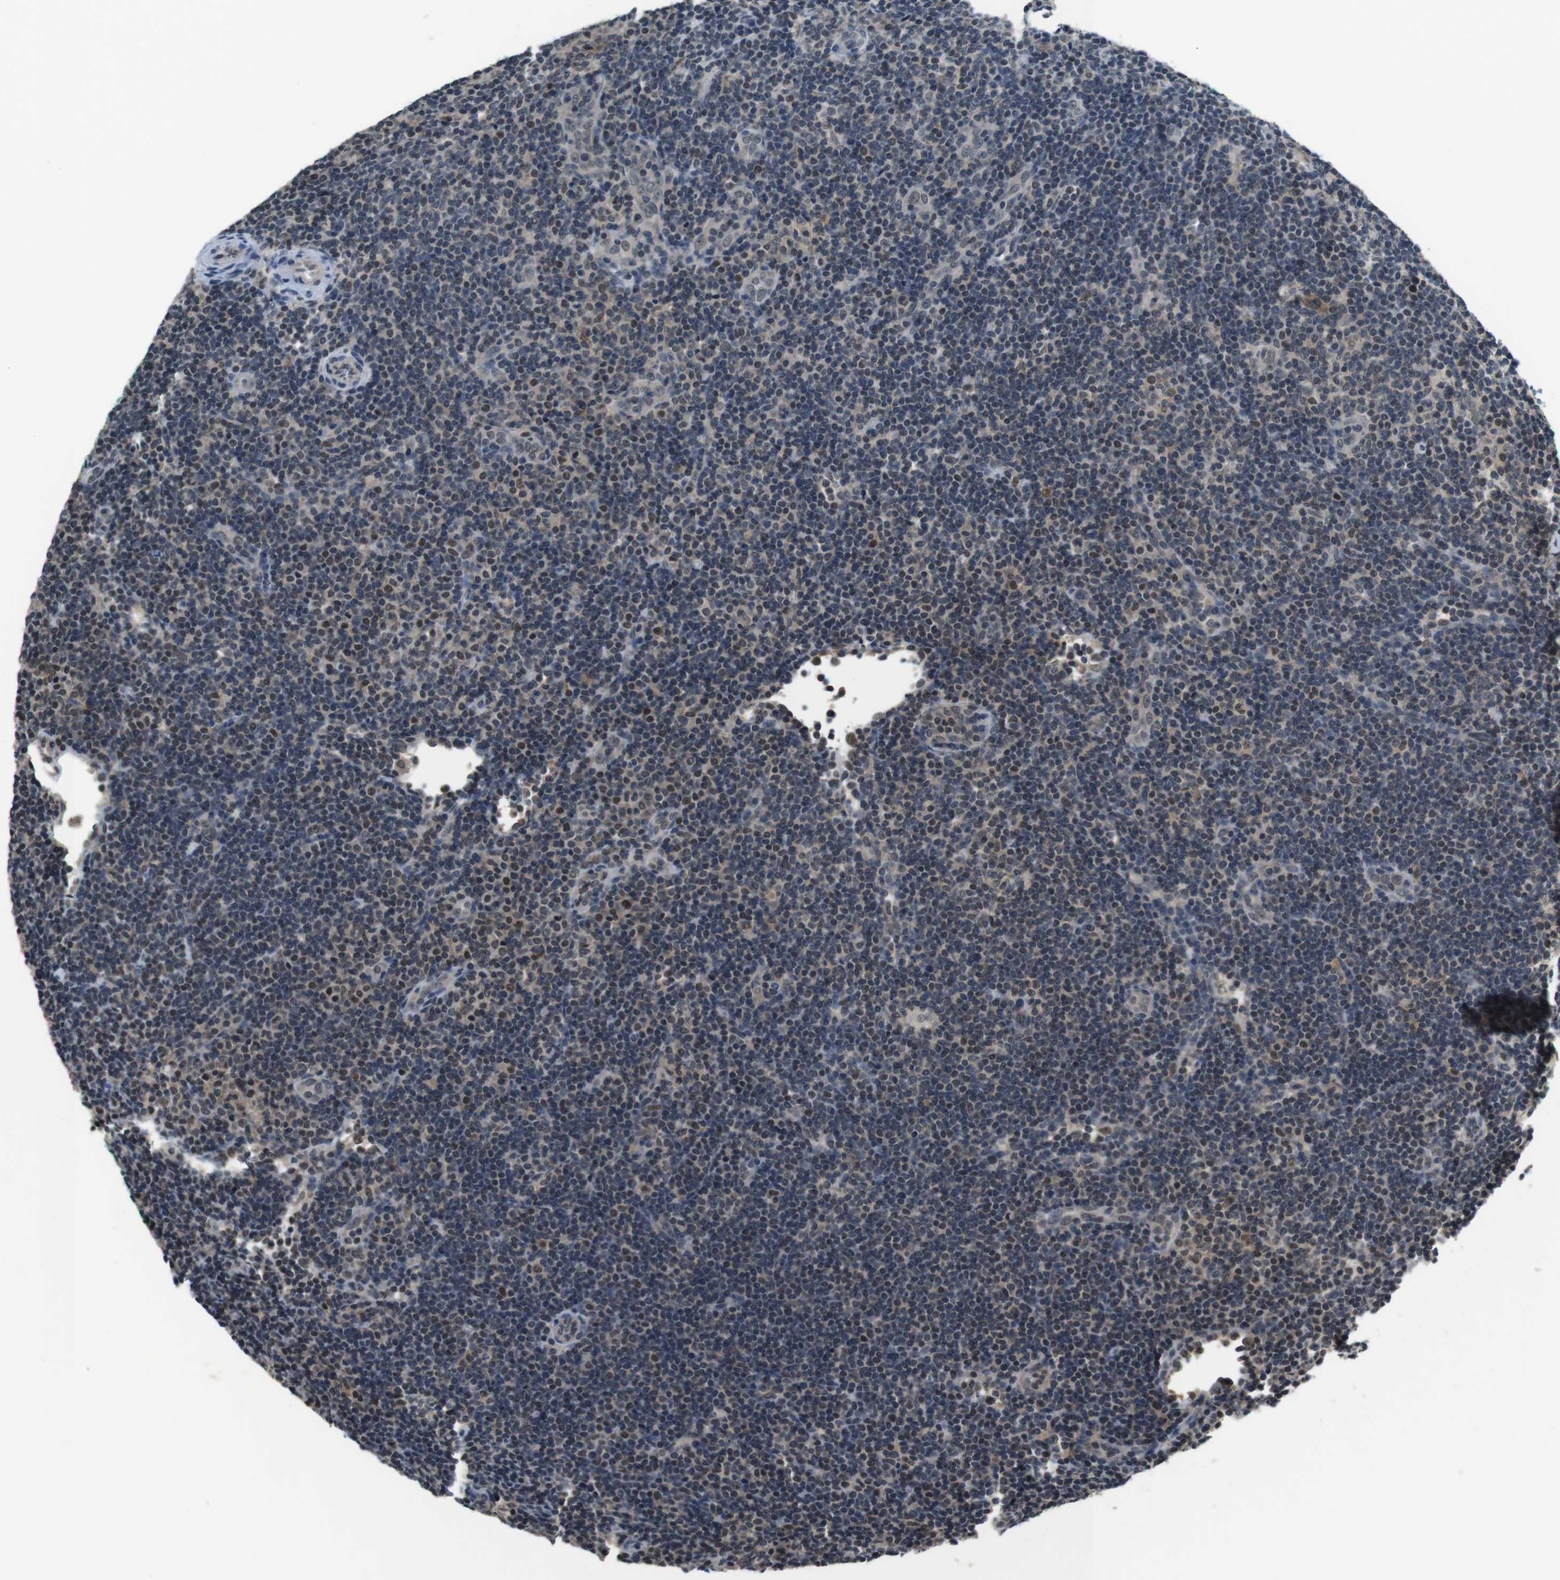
{"staining": {"intensity": "moderate", "quantity": ">75%", "location": "cytoplasmic/membranous,nuclear"}, "tissue": "lymphoma", "cell_type": "Tumor cells", "image_type": "cancer", "snomed": [{"axis": "morphology", "description": "Hodgkin's disease, NOS"}, {"axis": "topography", "description": "Lymph node"}], "caption": "Immunohistochemical staining of lymphoma exhibits medium levels of moderate cytoplasmic/membranous and nuclear positivity in about >75% of tumor cells. (Brightfield microscopy of DAB IHC at high magnification).", "gene": "NEK4", "patient": {"sex": "female", "age": 57}}